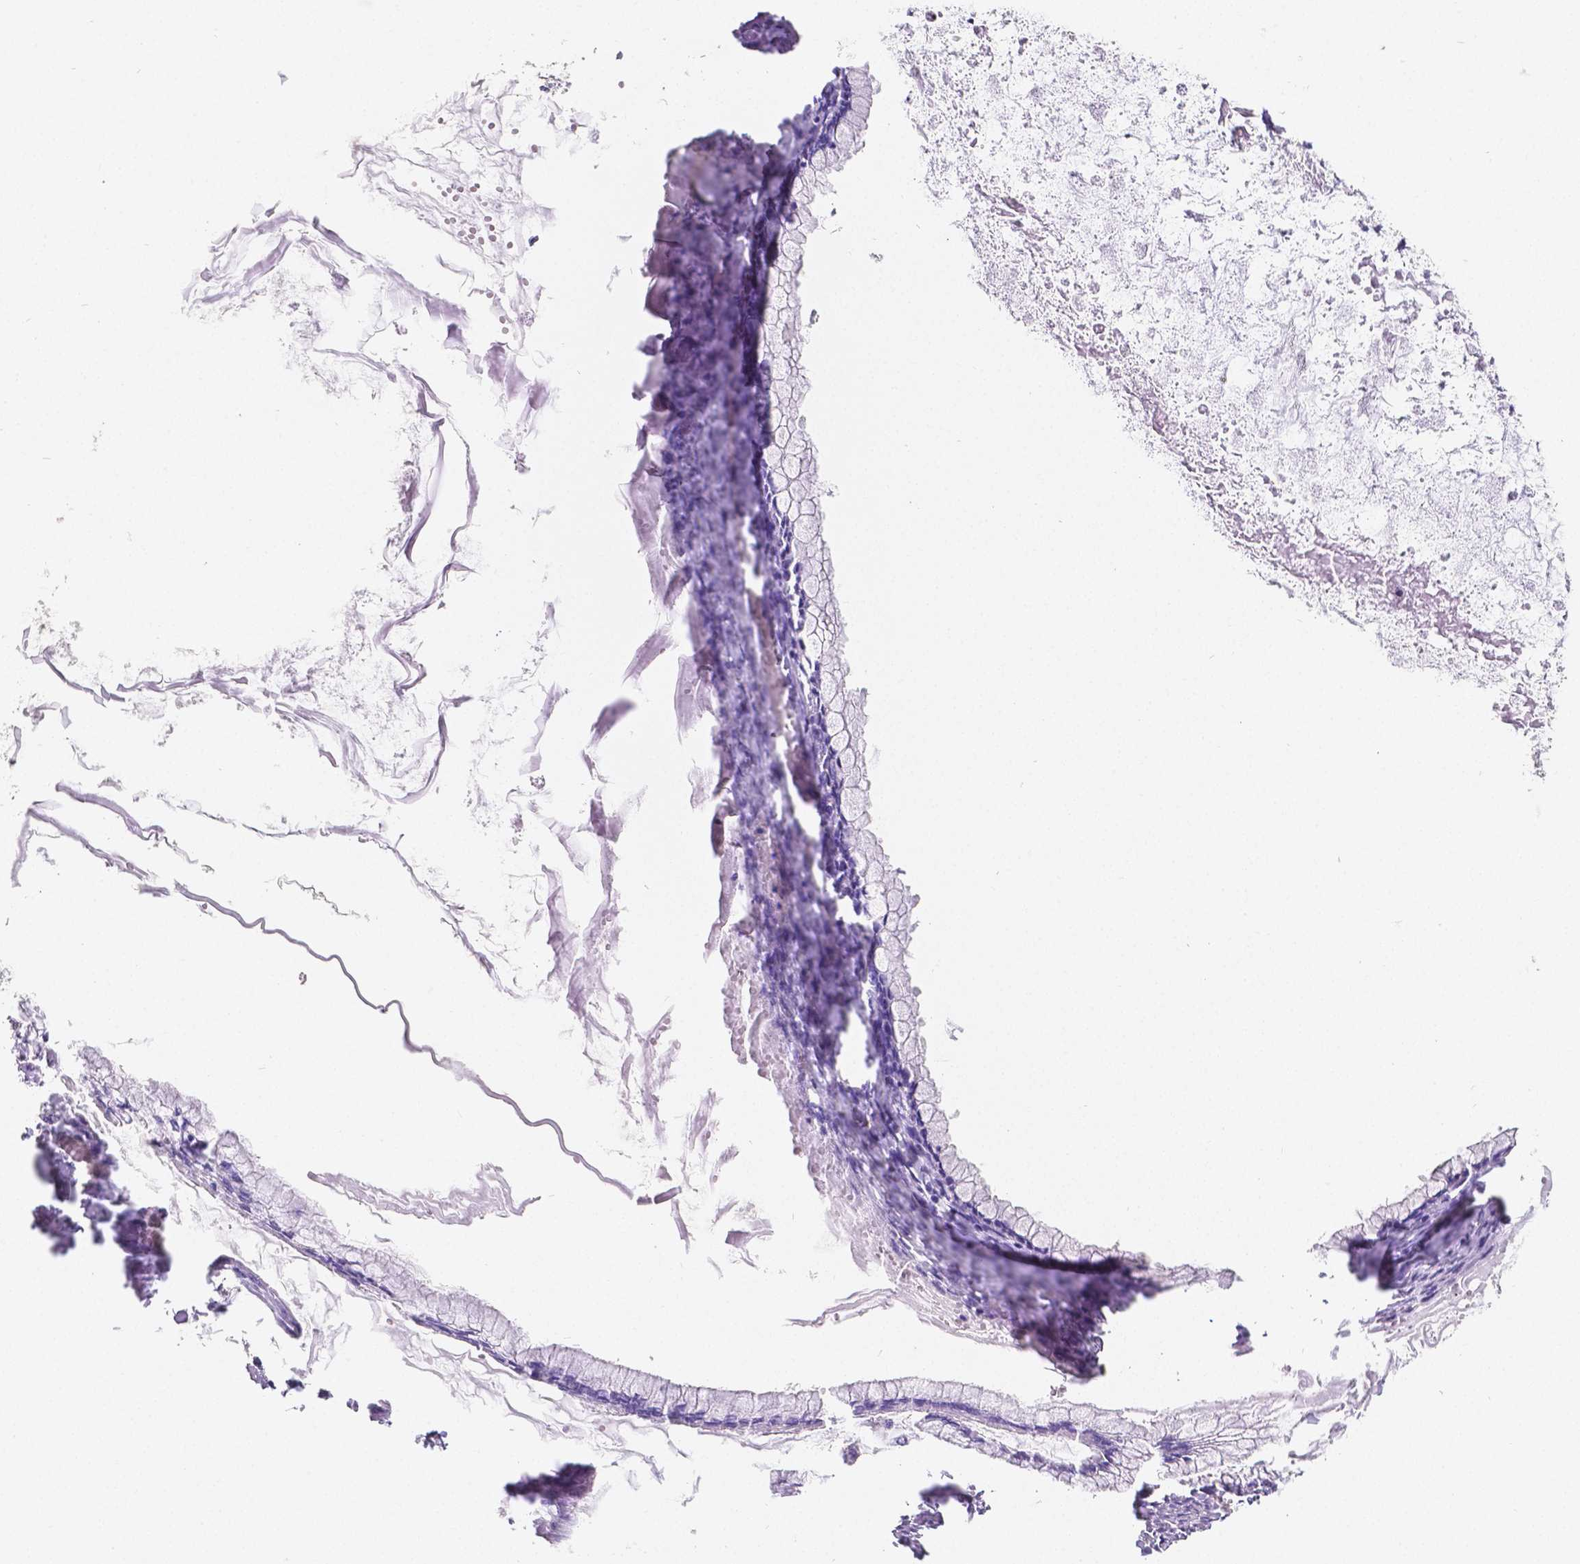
{"staining": {"intensity": "negative", "quantity": "none", "location": "none"}, "tissue": "ovarian cancer", "cell_type": "Tumor cells", "image_type": "cancer", "snomed": [{"axis": "morphology", "description": "Cystadenocarcinoma, mucinous, NOS"}, {"axis": "topography", "description": "Ovary"}], "caption": "DAB (3,3'-diaminobenzidine) immunohistochemical staining of ovarian mucinous cystadenocarcinoma shows no significant positivity in tumor cells.", "gene": "SATB2", "patient": {"sex": "female", "age": 67}}